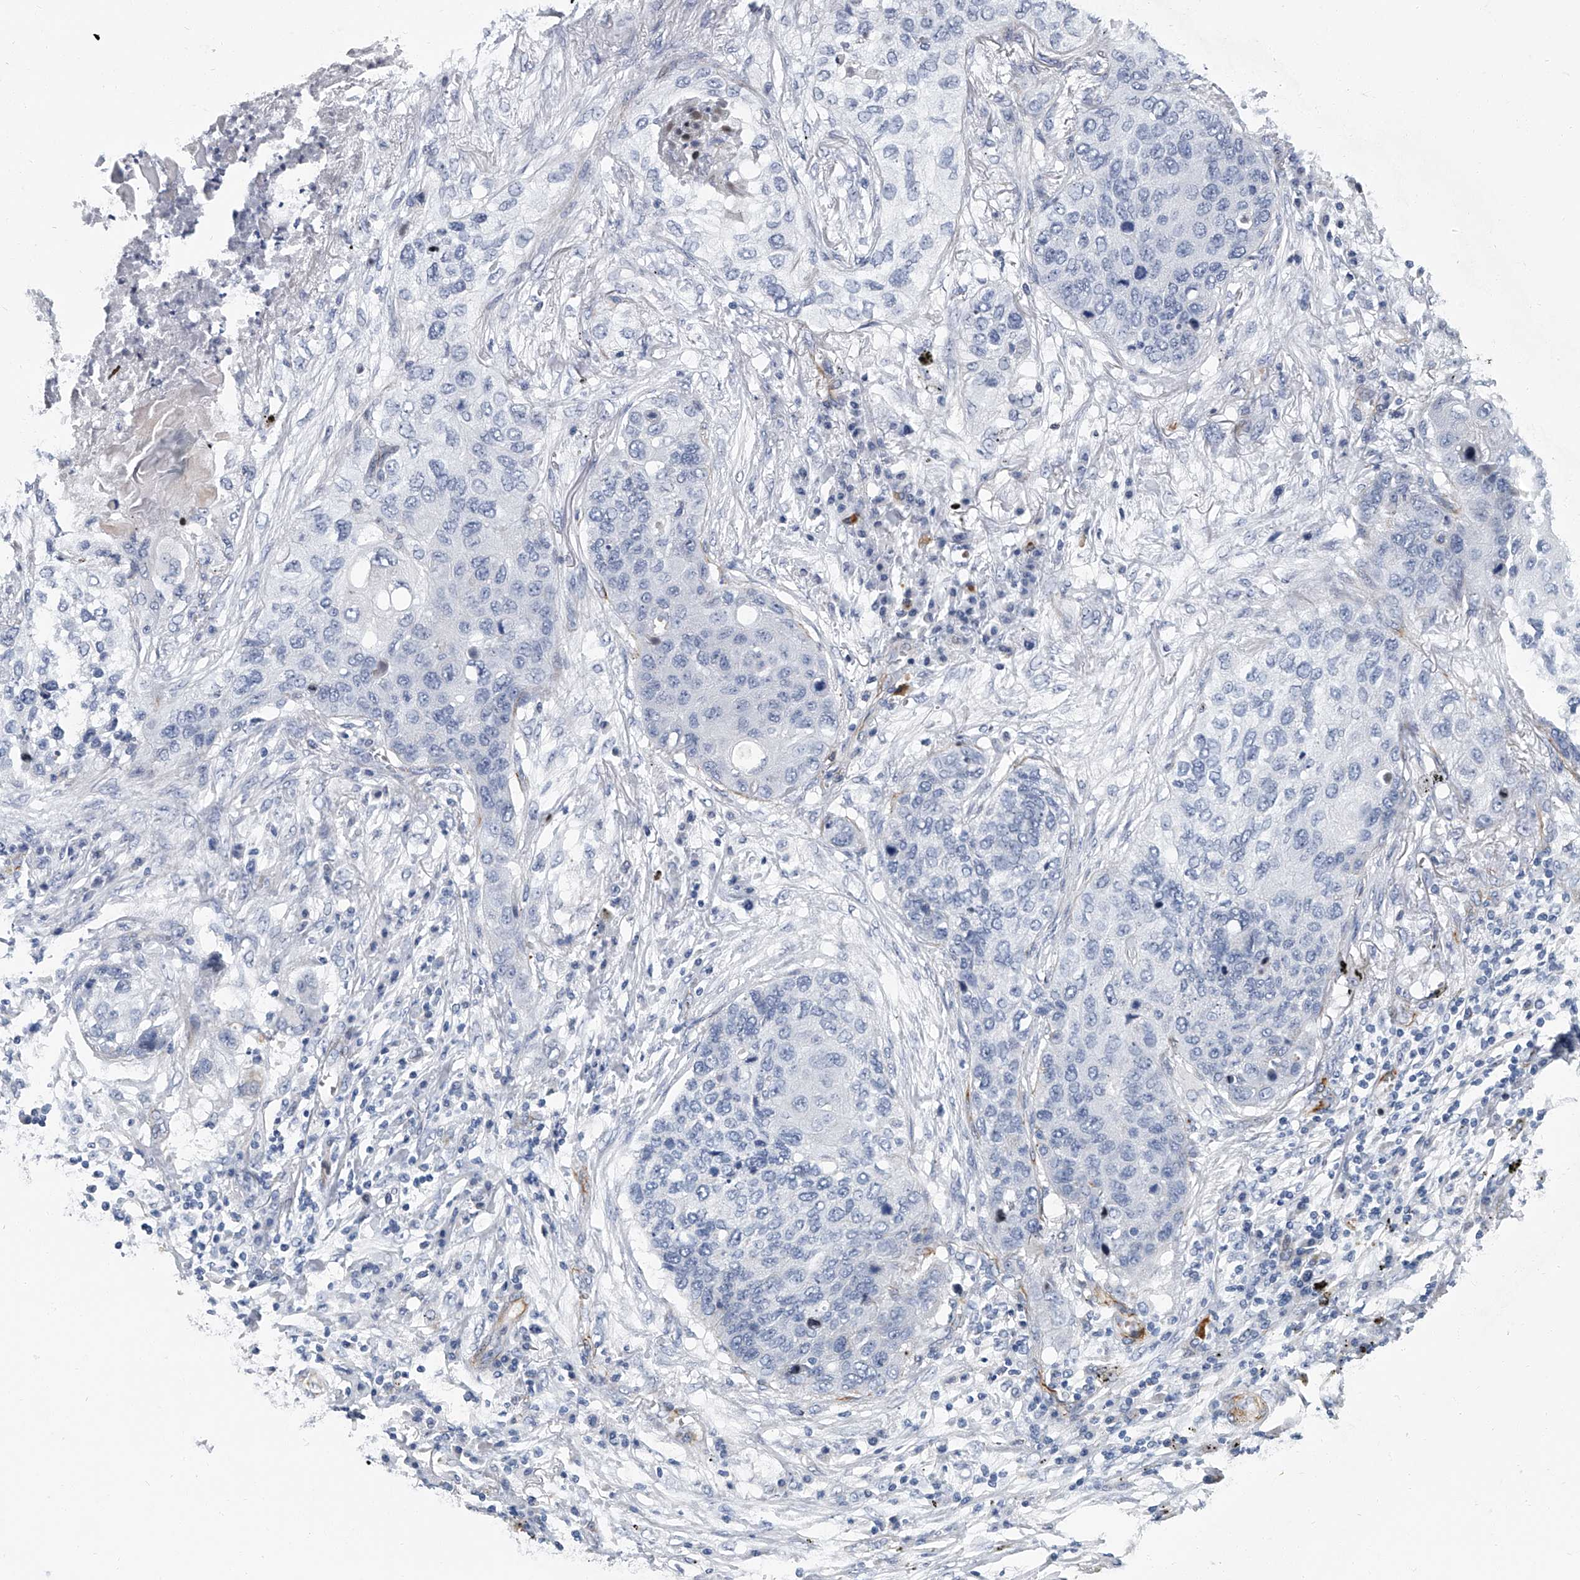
{"staining": {"intensity": "negative", "quantity": "none", "location": "none"}, "tissue": "lung cancer", "cell_type": "Tumor cells", "image_type": "cancer", "snomed": [{"axis": "morphology", "description": "Squamous cell carcinoma, NOS"}, {"axis": "topography", "description": "Lung"}], "caption": "Immunohistochemical staining of human lung cancer (squamous cell carcinoma) reveals no significant positivity in tumor cells. (DAB IHC, high magnification).", "gene": "KIRREL1", "patient": {"sex": "female", "age": 63}}